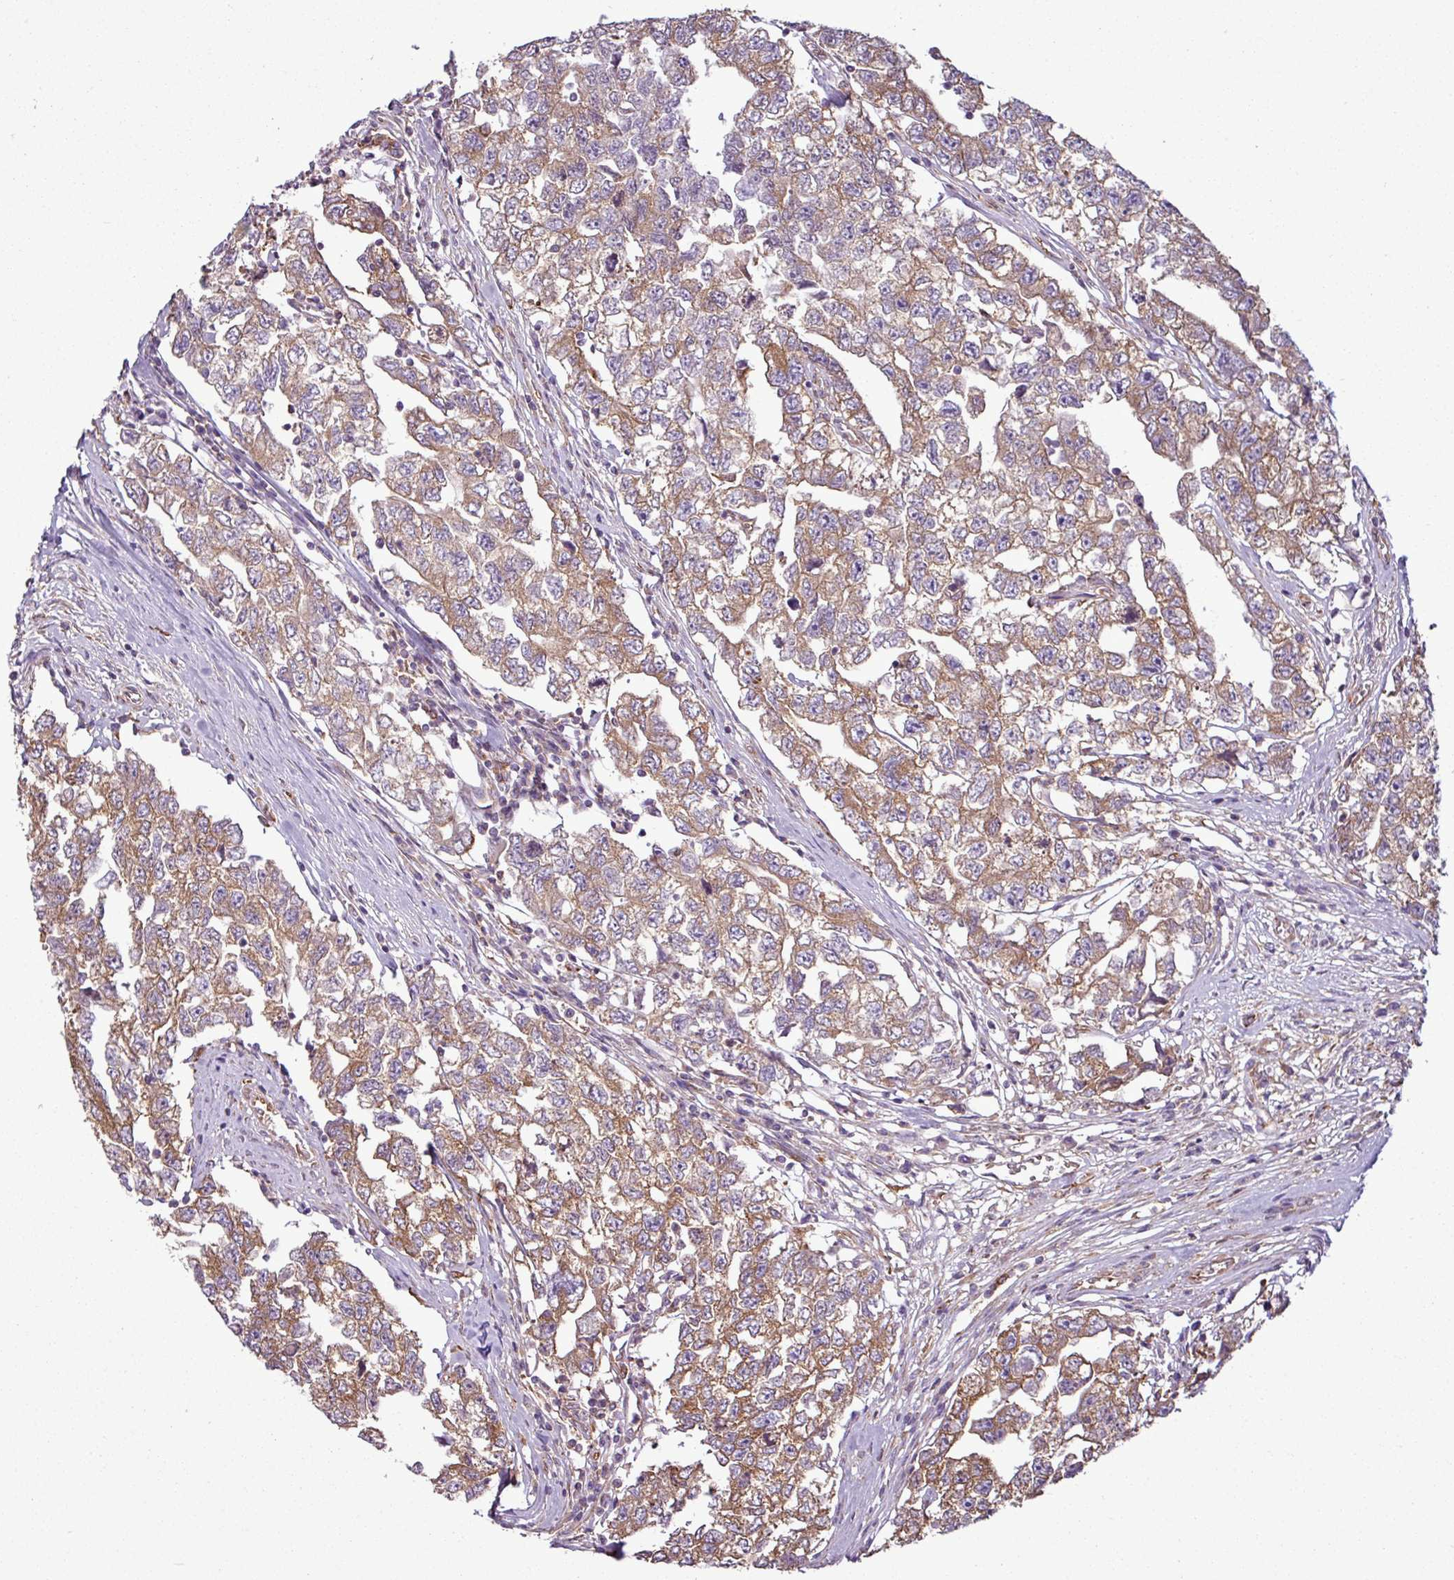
{"staining": {"intensity": "moderate", "quantity": ">75%", "location": "cytoplasmic/membranous"}, "tissue": "testis cancer", "cell_type": "Tumor cells", "image_type": "cancer", "snomed": [{"axis": "morphology", "description": "Carcinoma, Embryonal, NOS"}, {"axis": "topography", "description": "Testis"}], "caption": "The image shows staining of testis embryonal carcinoma, revealing moderate cytoplasmic/membranous protein staining (brown color) within tumor cells.", "gene": "PACSIN2", "patient": {"sex": "male", "age": 22}}